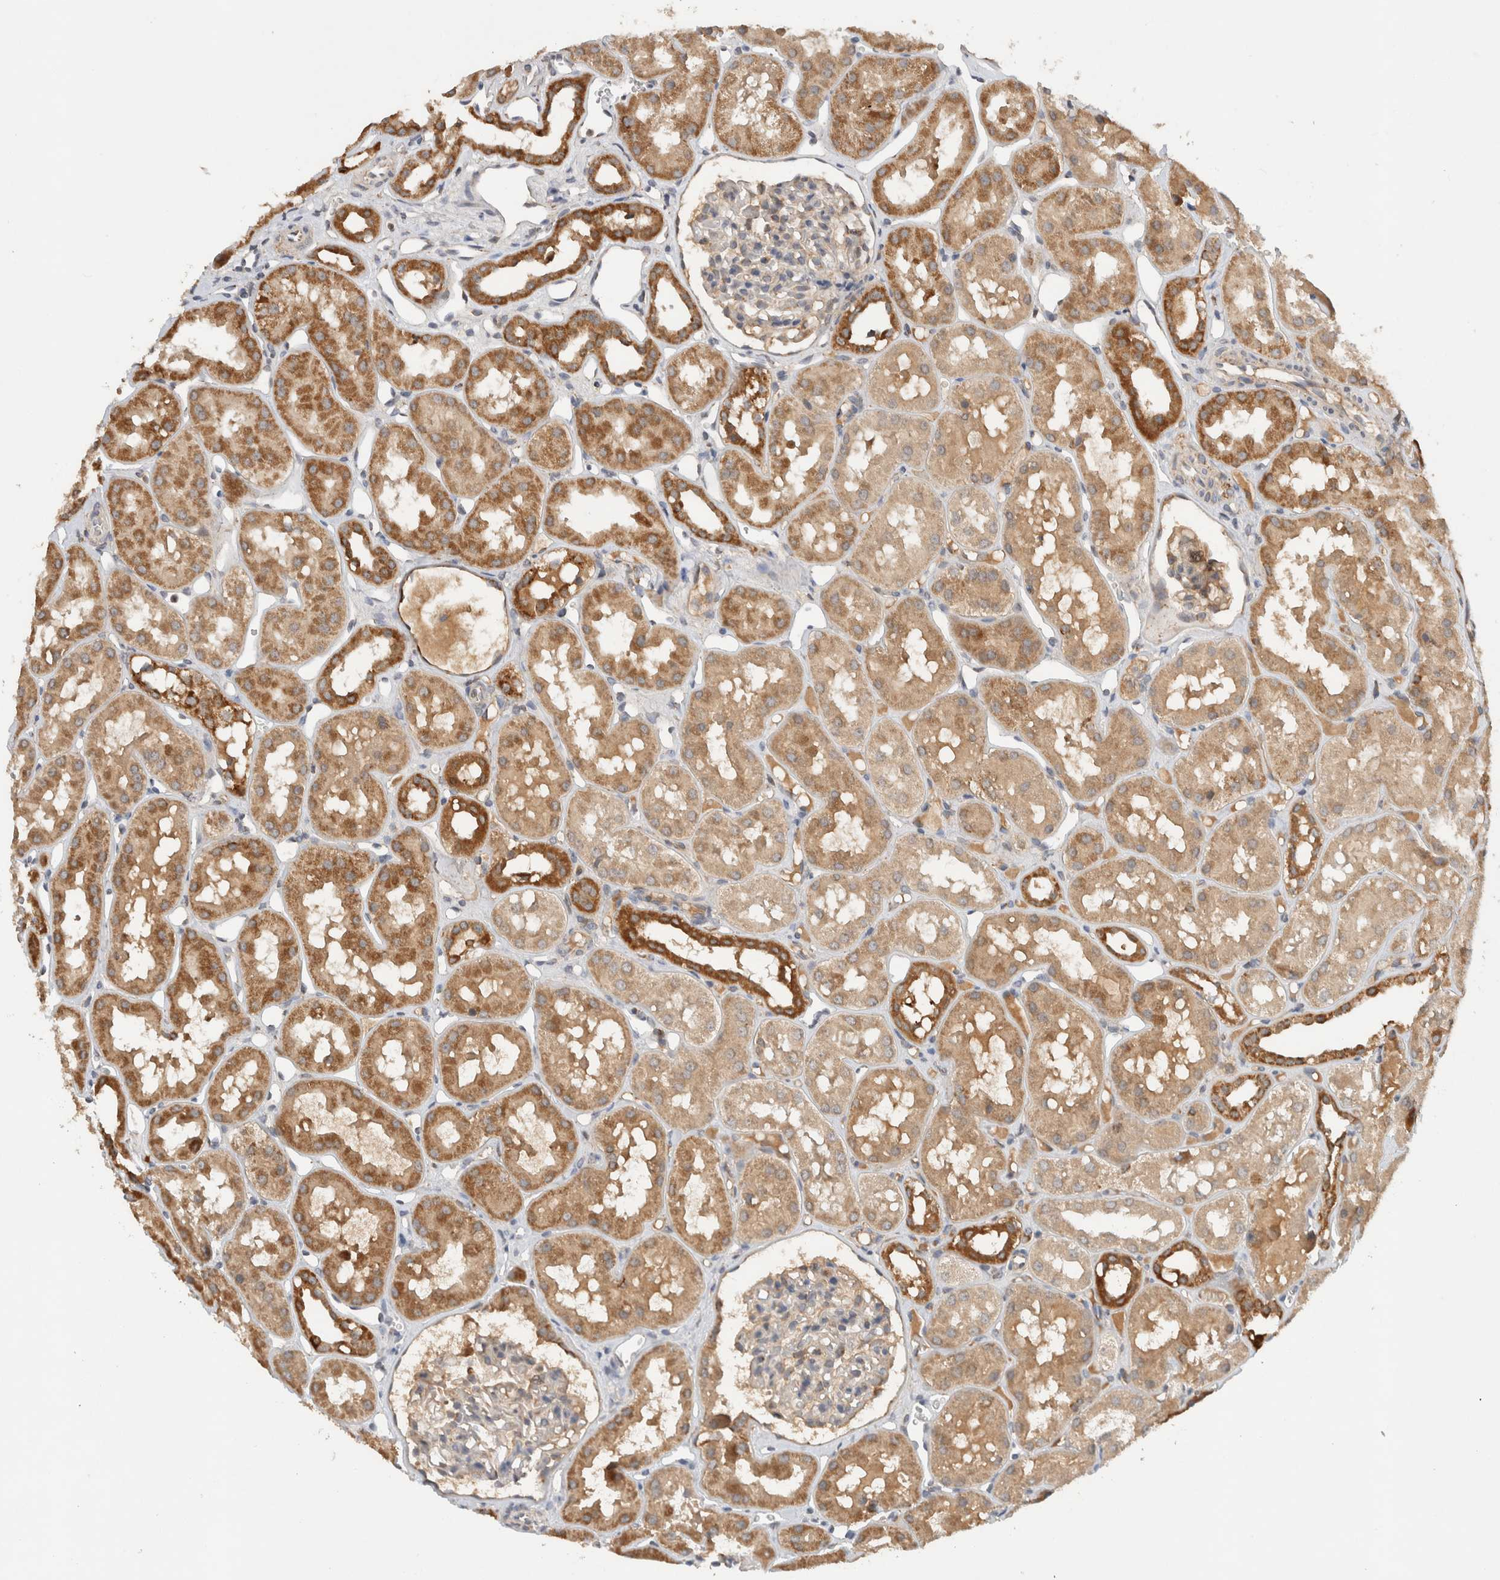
{"staining": {"intensity": "weak", "quantity": "<25%", "location": "cytoplasmic/membranous"}, "tissue": "kidney", "cell_type": "Cells in glomeruli", "image_type": "normal", "snomed": [{"axis": "morphology", "description": "Normal tissue, NOS"}, {"axis": "topography", "description": "Kidney"}], "caption": "IHC of unremarkable human kidney demonstrates no positivity in cells in glomeruli. Nuclei are stained in blue.", "gene": "AMPD1", "patient": {"sex": "male", "age": 16}}